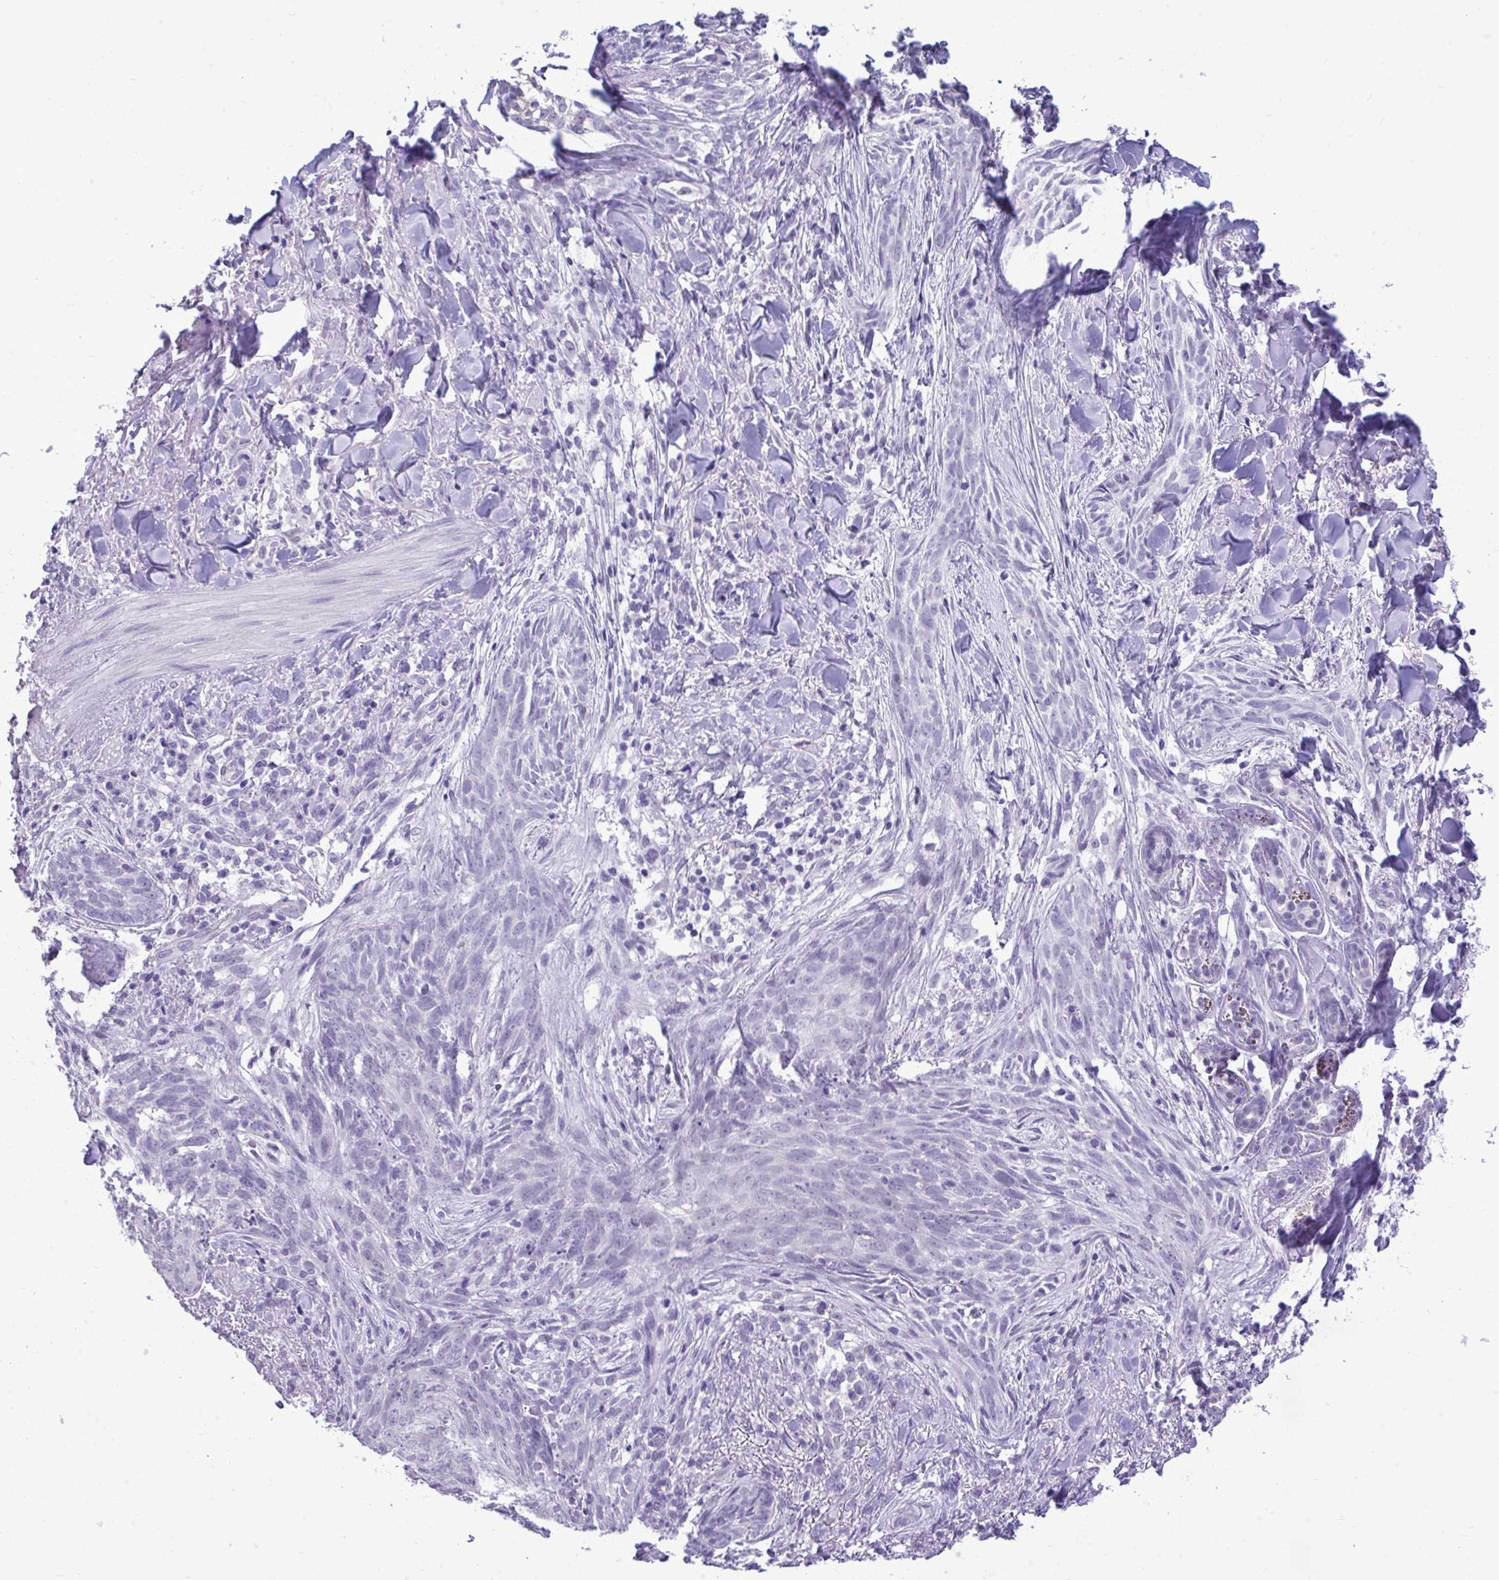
{"staining": {"intensity": "negative", "quantity": "none", "location": "none"}, "tissue": "skin cancer", "cell_type": "Tumor cells", "image_type": "cancer", "snomed": [{"axis": "morphology", "description": "Basal cell carcinoma"}, {"axis": "topography", "description": "Skin"}], "caption": "This is an immunohistochemistry histopathology image of human skin cancer. There is no expression in tumor cells.", "gene": "PRM2", "patient": {"sex": "female", "age": 93}}